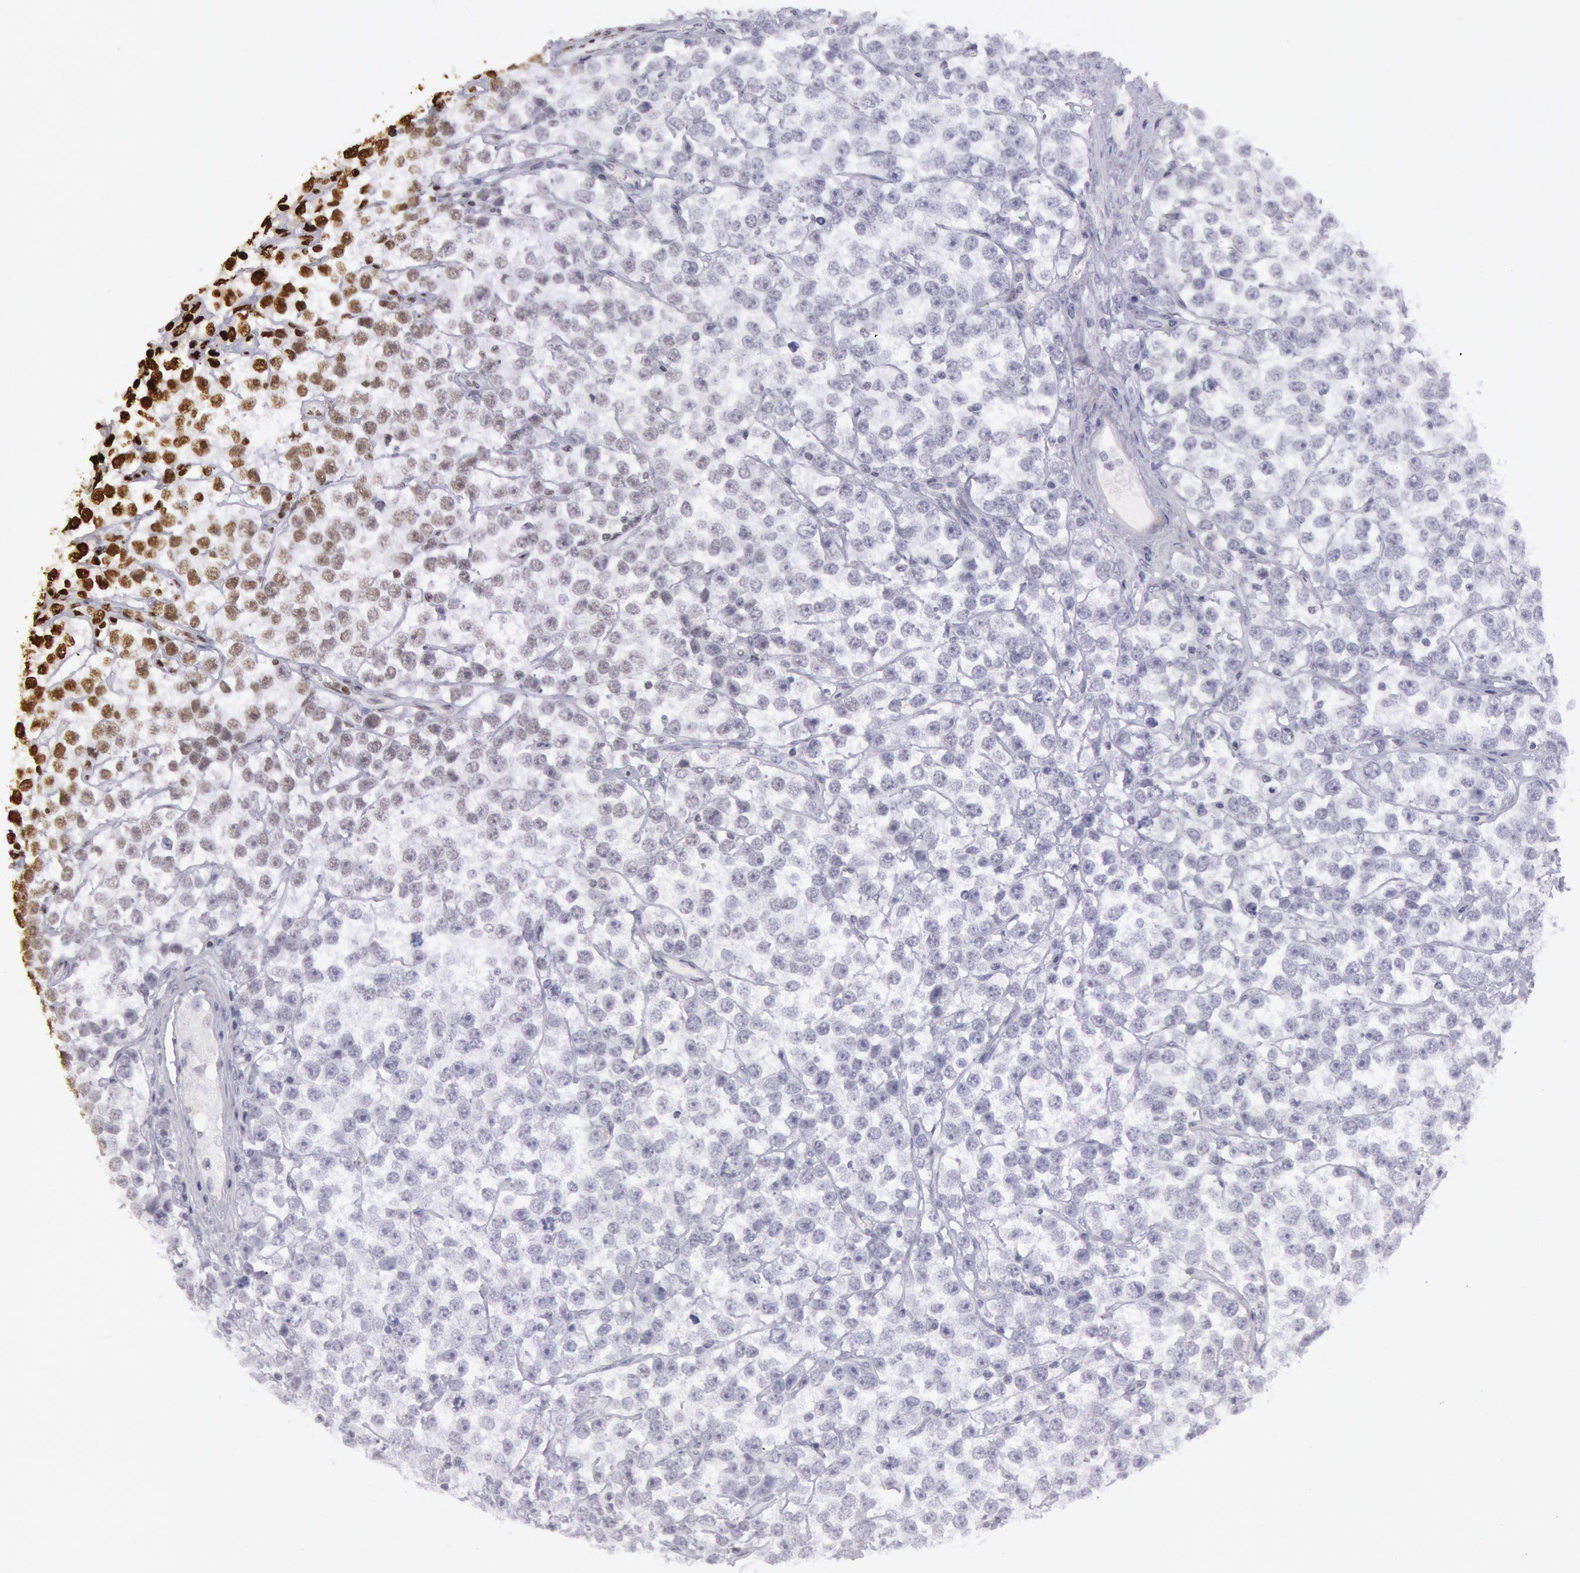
{"staining": {"intensity": "strong", "quantity": "25%-75%", "location": "nuclear"}, "tissue": "testis cancer", "cell_type": "Tumor cells", "image_type": "cancer", "snomed": [{"axis": "morphology", "description": "Seminoma, NOS"}, {"axis": "topography", "description": "Testis"}], "caption": "Protein staining by immunohistochemistry exhibits strong nuclear expression in about 25%-75% of tumor cells in testis seminoma. Nuclei are stained in blue.", "gene": "H3-4", "patient": {"sex": "male", "age": 25}}